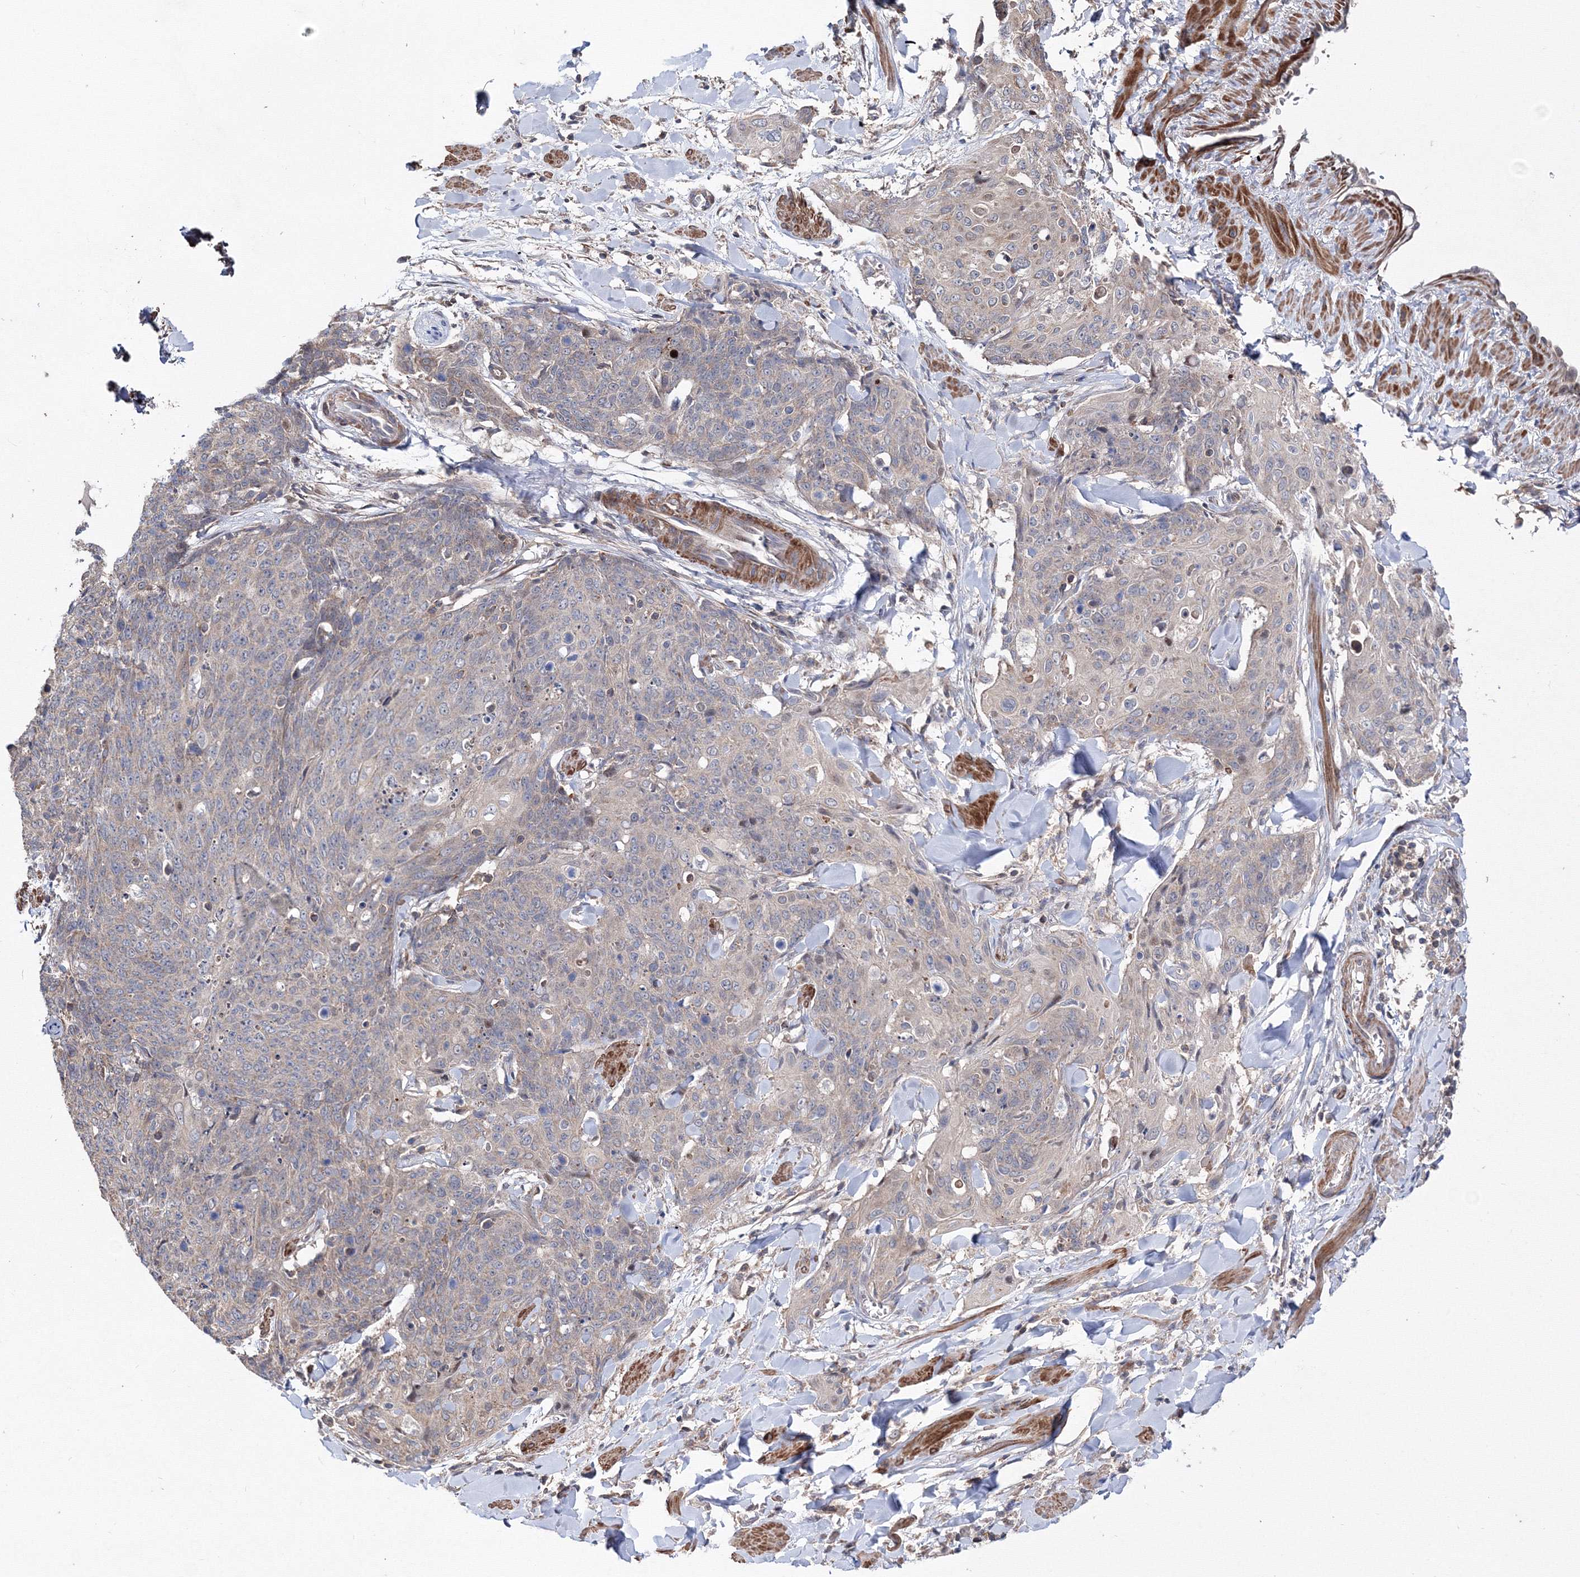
{"staining": {"intensity": "negative", "quantity": "none", "location": "none"}, "tissue": "skin cancer", "cell_type": "Tumor cells", "image_type": "cancer", "snomed": [{"axis": "morphology", "description": "Squamous cell carcinoma, NOS"}, {"axis": "topography", "description": "Skin"}, {"axis": "topography", "description": "Vulva"}], "caption": "A high-resolution histopathology image shows immunohistochemistry staining of skin squamous cell carcinoma, which reveals no significant positivity in tumor cells.", "gene": "PPP2R2B", "patient": {"sex": "female", "age": 85}}